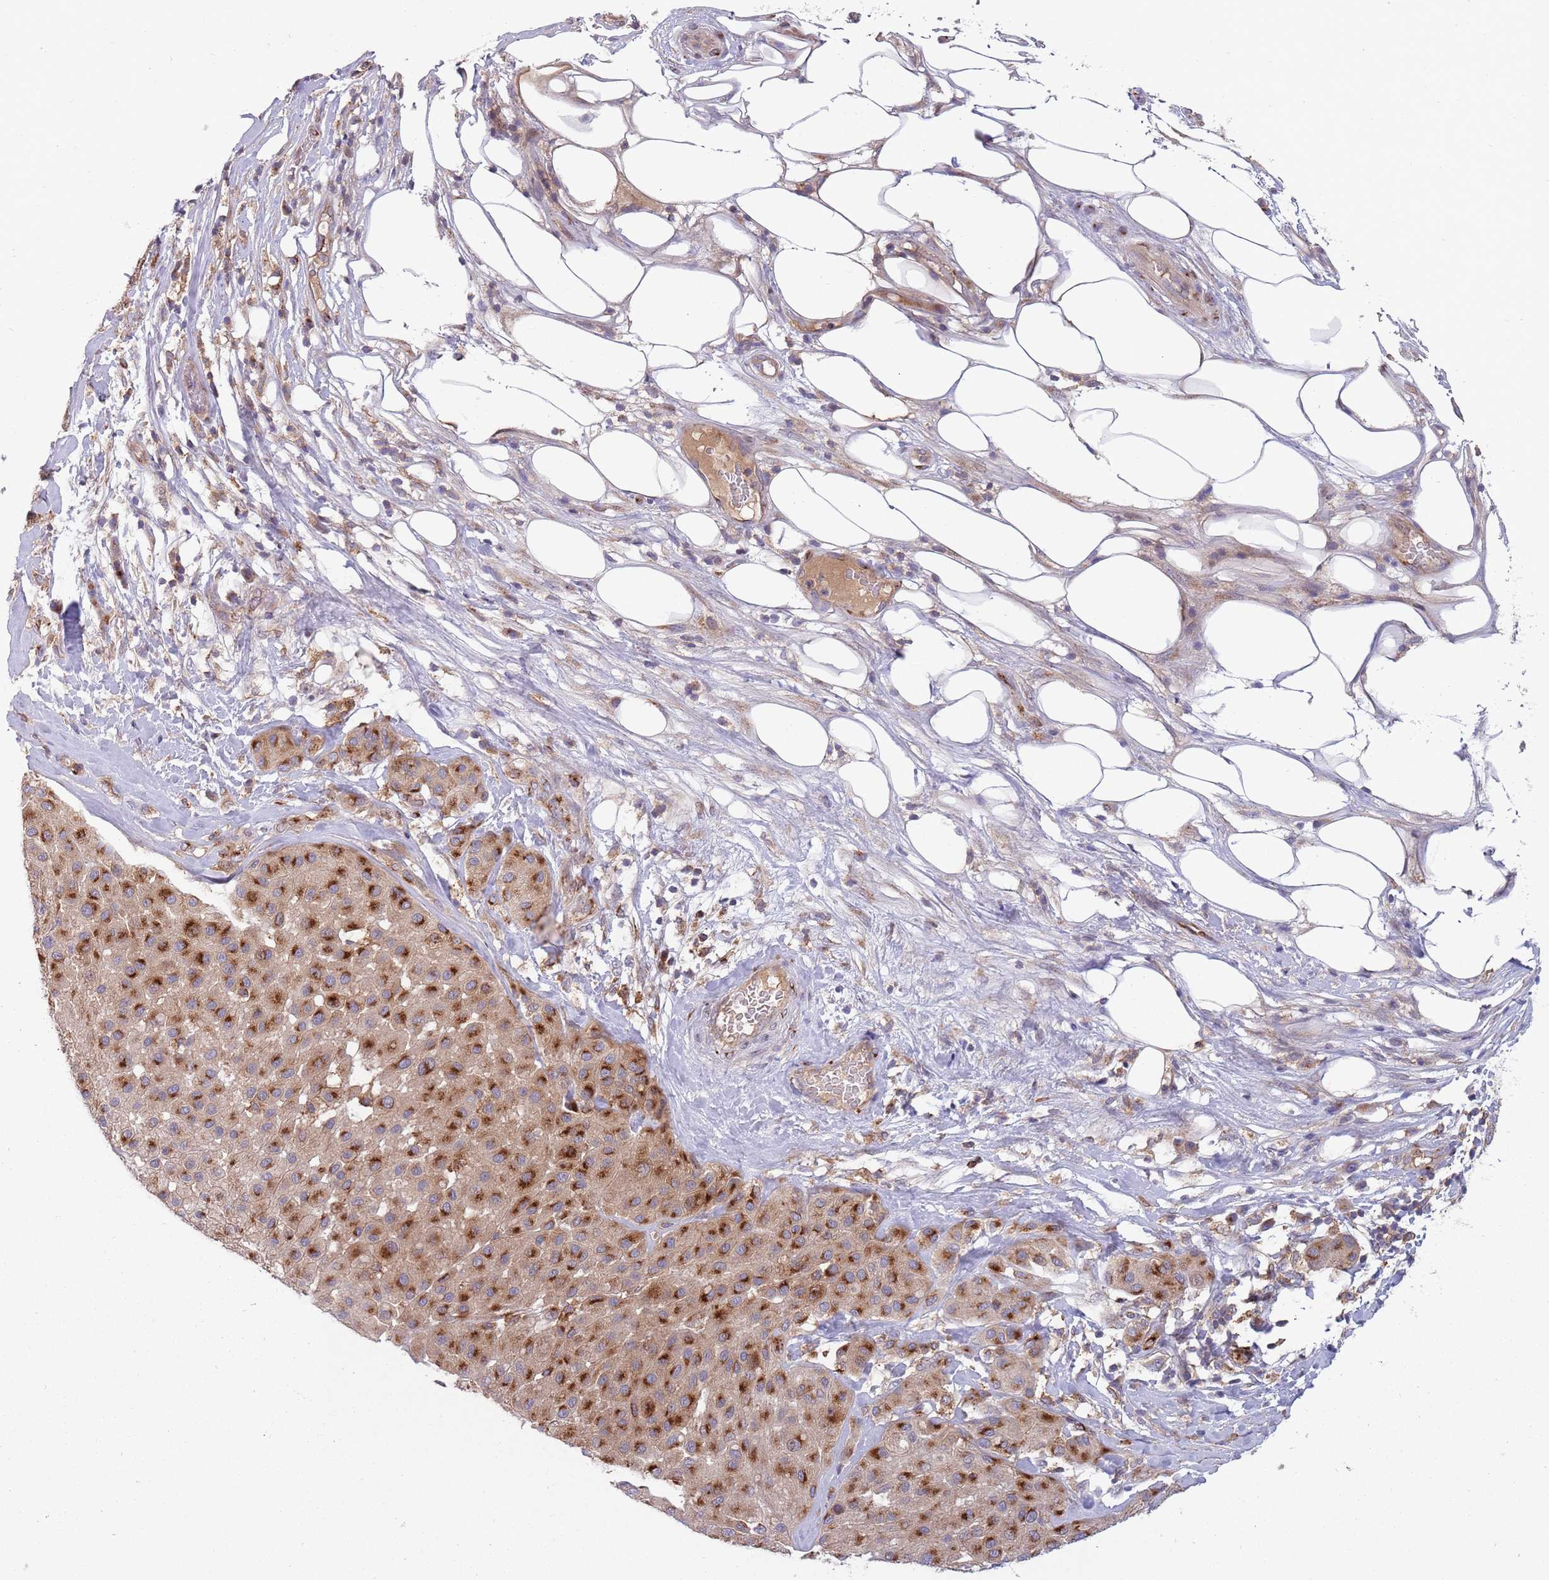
{"staining": {"intensity": "strong", "quantity": ">75%", "location": "cytoplasmic/membranous"}, "tissue": "melanoma", "cell_type": "Tumor cells", "image_type": "cancer", "snomed": [{"axis": "morphology", "description": "Malignant melanoma, Metastatic site"}, {"axis": "topography", "description": "Smooth muscle"}], "caption": "Malignant melanoma (metastatic site) was stained to show a protein in brown. There is high levels of strong cytoplasmic/membranous expression in approximately >75% of tumor cells.", "gene": "BTBD7", "patient": {"sex": "male", "age": 41}}